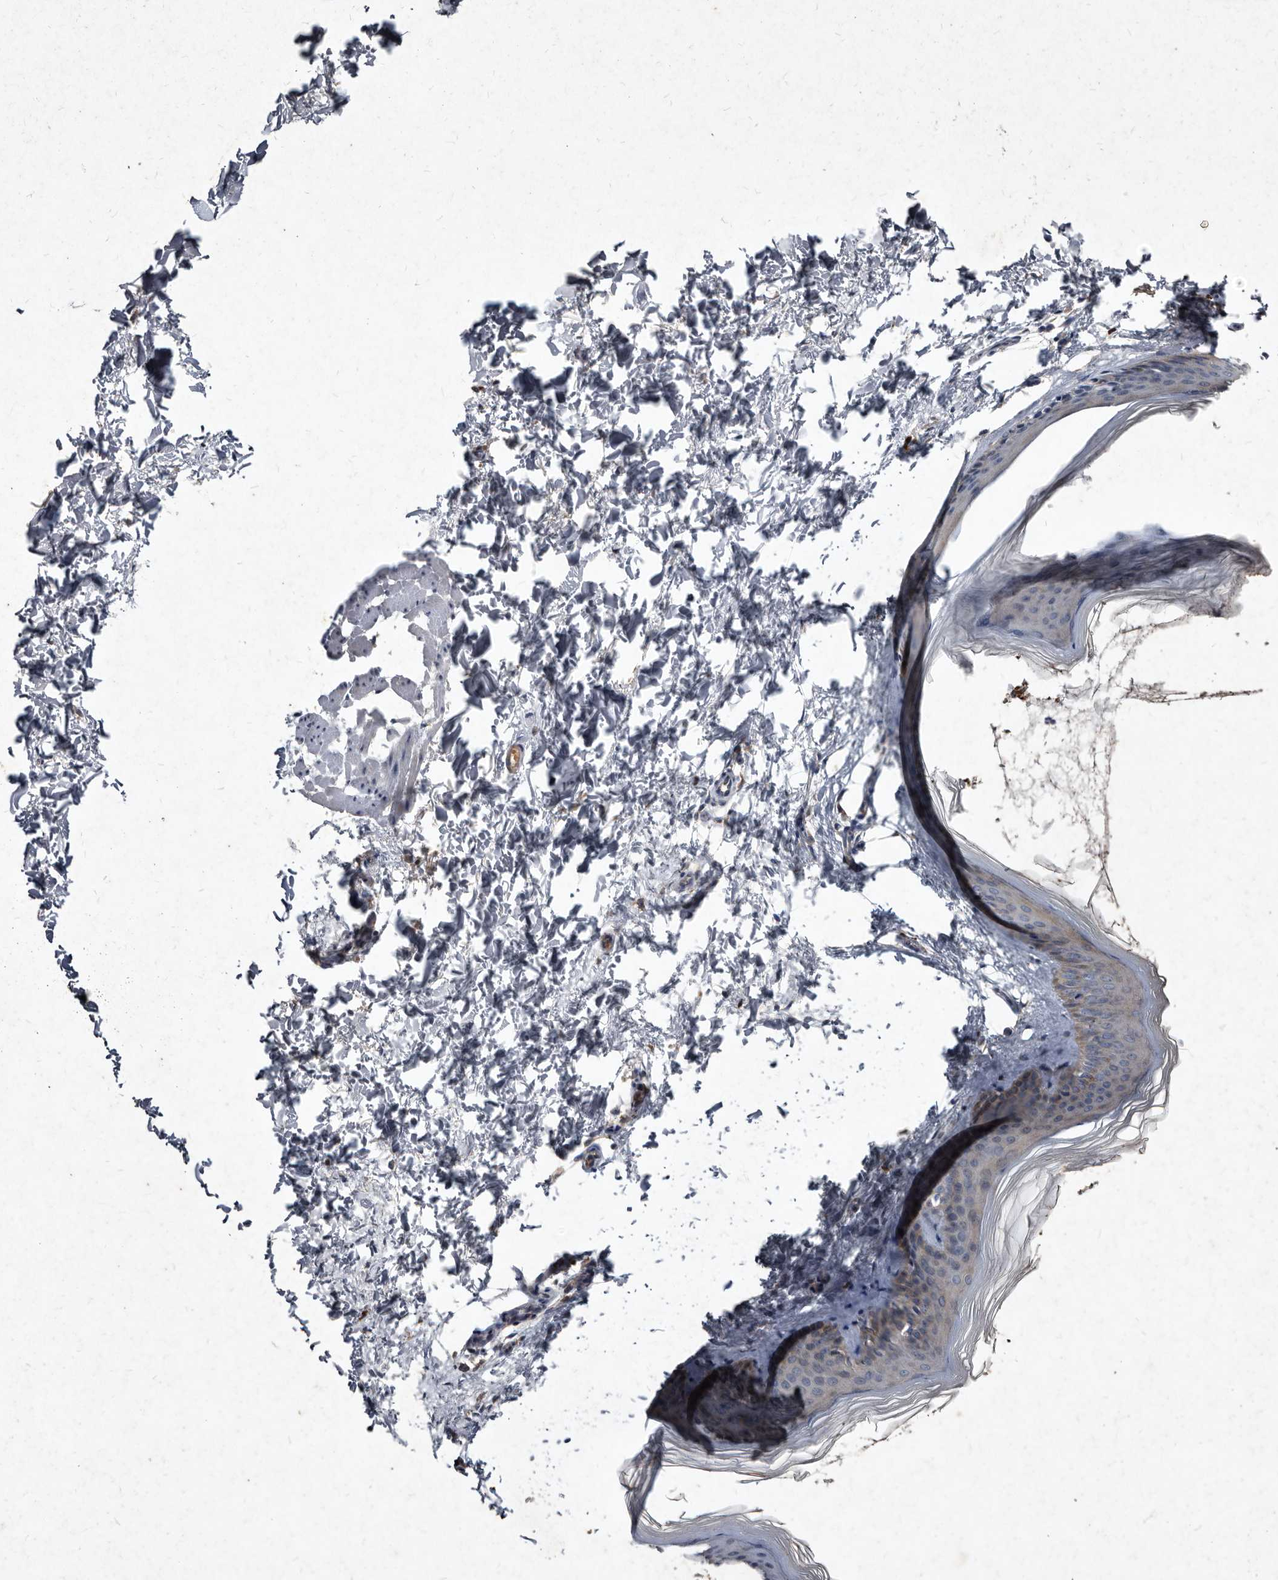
{"staining": {"intensity": "negative", "quantity": "none", "location": "none"}, "tissue": "skin", "cell_type": "Fibroblasts", "image_type": "normal", "snomed": [{"axis": "morphology", "description": "Normal tissue, NOS"}, {"axis": "topography", "description": "Skin"}], "caption": "This is a image of immunohistochemistry staining of unremarkable skin, which shows no staining in fibroblasts.", "gene": "YPEL1", "patient": {"sex": "female", "age": 27}}